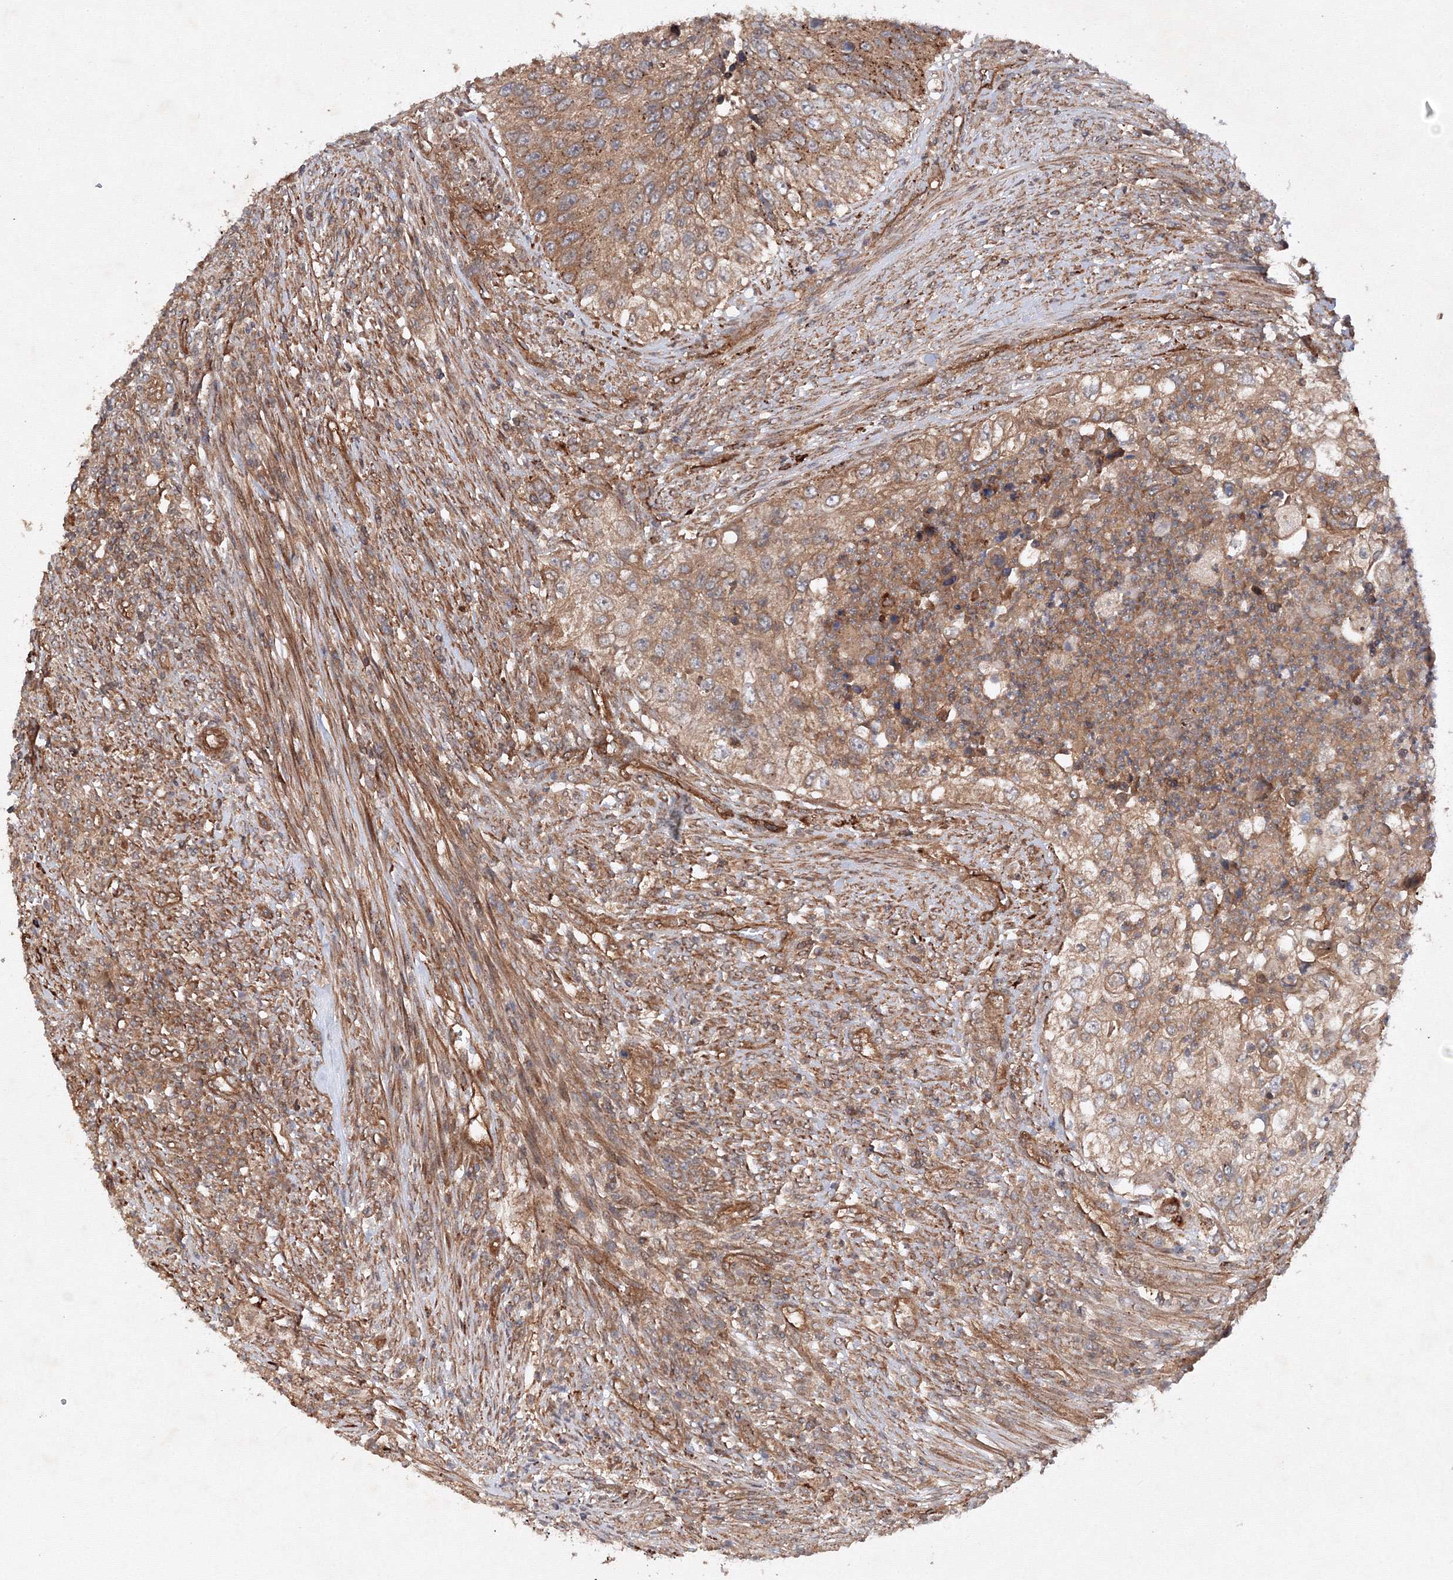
{"staining": {"intensity": "moderate", "quantity": ">75%", "location": "cytoplasmic/membranous"}, "tissue": "urothelial cancer", "cell_type": "Tumor cells", "image_type": "cancer", "snomed": [{"axis": "morphology", "description": "Urothelial carcinoma, High grade"}, {"axis": "topography", "description": "Urinary bladder"}], "caption": "A histopathology image showing moderate cytoplasmic/membranous expression in about >75% of tumor cells in high-grade urothelial carcinoma, as visualized by brown immunohistochemical staining.", "gene": "DCTD", "patient": {"sex": "female", "age": 60}}